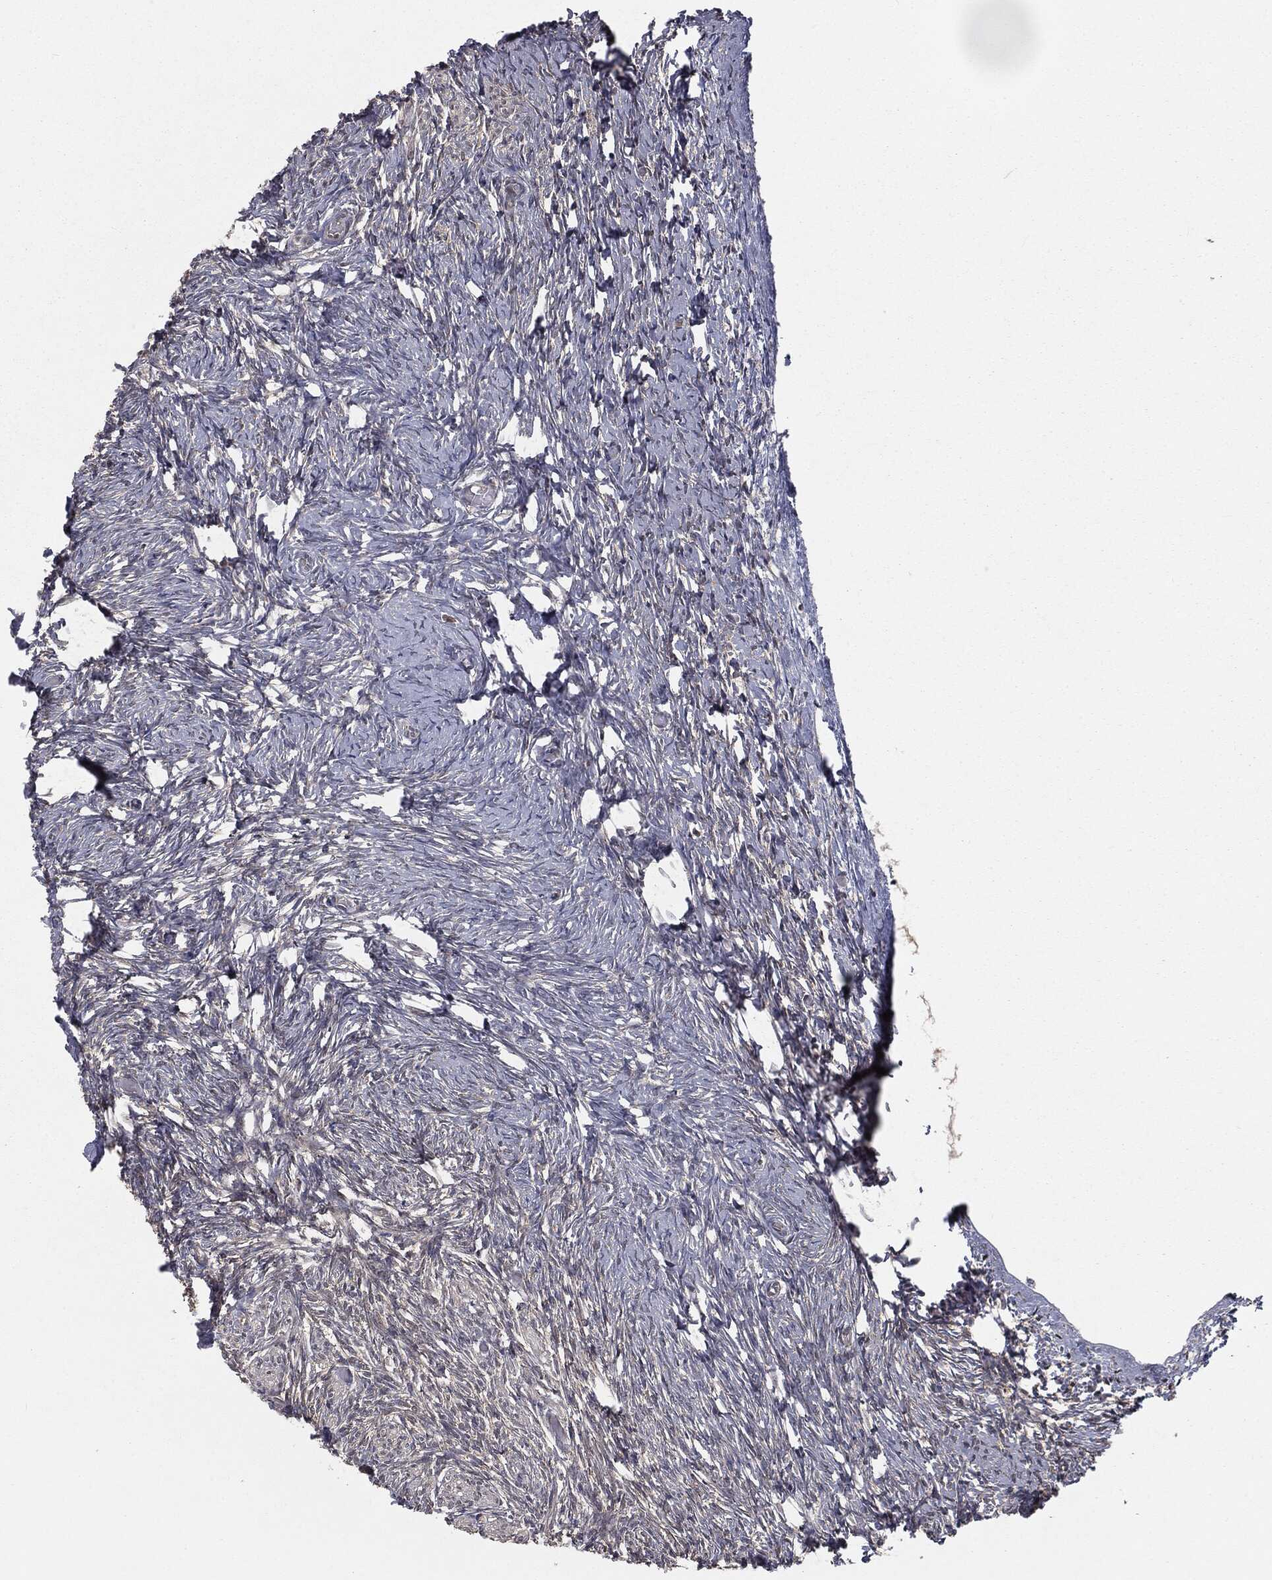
{"staining": {"intensity": "strong", "quantity": ">75%", "location": "cytoplasmic/membranous"}, "tissue": "ovary", "cell_type": "Follicle cells", "image_type": "normal", "snomed": [{"axis": "morphology", "description": "Normal tissue, NOS"}, {"axis": "topography", "description": "Ovary"}], "caption": "DAB (3,3'-diaminobenzidine) immunohistochemical staining of unremarkable ovary exhibits strong cytoplasmic/membranous protein expression in about >75% of follicle cells.", "gene": "FBXO7", "patient": {"sex": "female", "age": 39}}